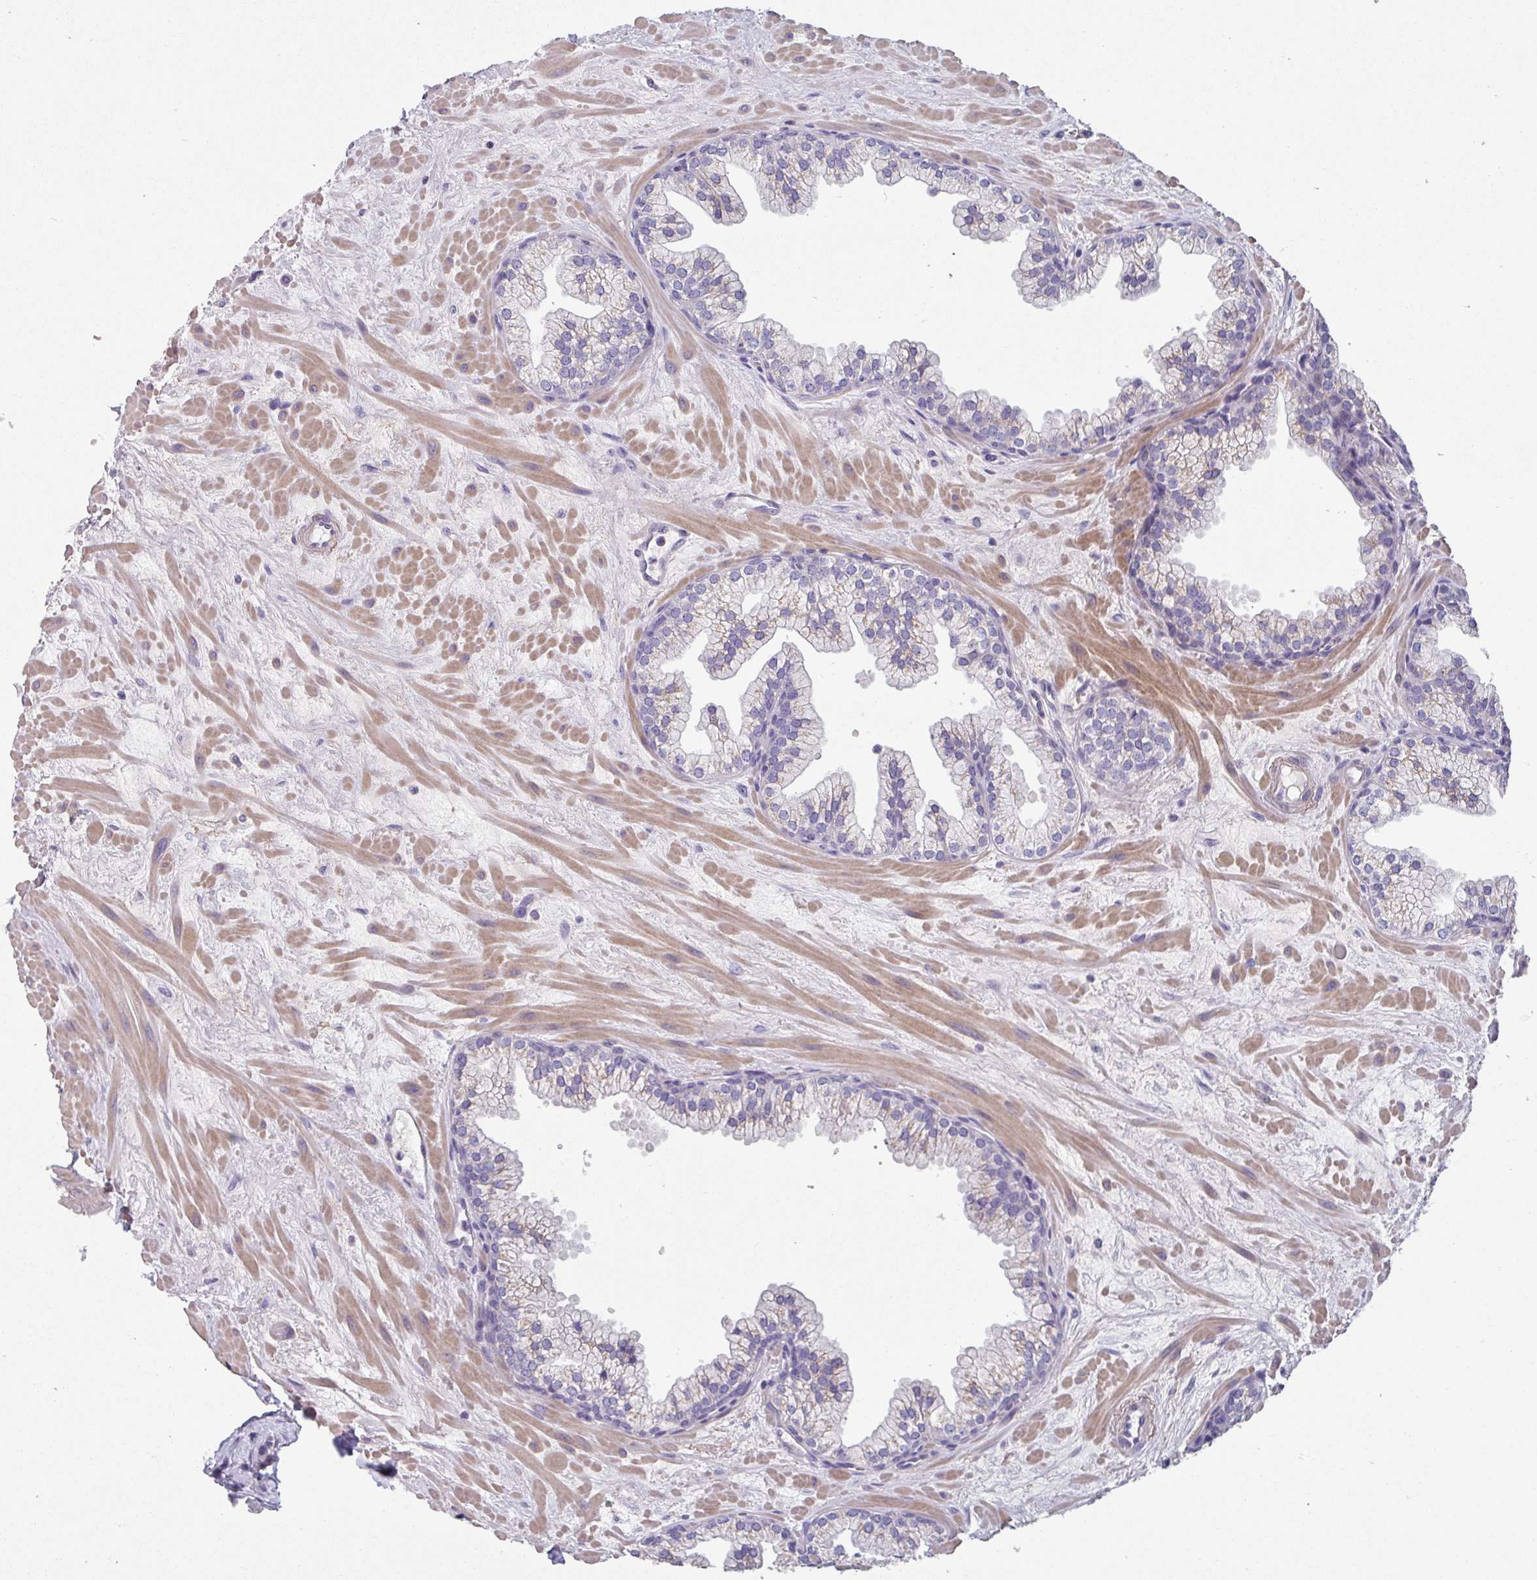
{"staining": {"intensity": "weak", "quantity": "<25%", "location": "cytoplasmic/membranous"}, "tissue": "prostate", "cell_type": "Glandular cells", "image_type": "normal", "snomed": [{"axis": "morphology", "description": "Normal tissue, NOS"}, {"axis": "topography", "description": "Prostate"}, {"axis": "topography", "description": "Peripheral nerve tissue"}], "caption": "This is a image of immunohistochemistry staining of benign prostate, which shows no positivity in glandular cells. (Stains: DAB IHC with hematoxylin counter stain, Microscopy: brightfield microscopy at high magnification).", "gene": "TMEM132A", "patient": {"sex": "male", "age": 61}}